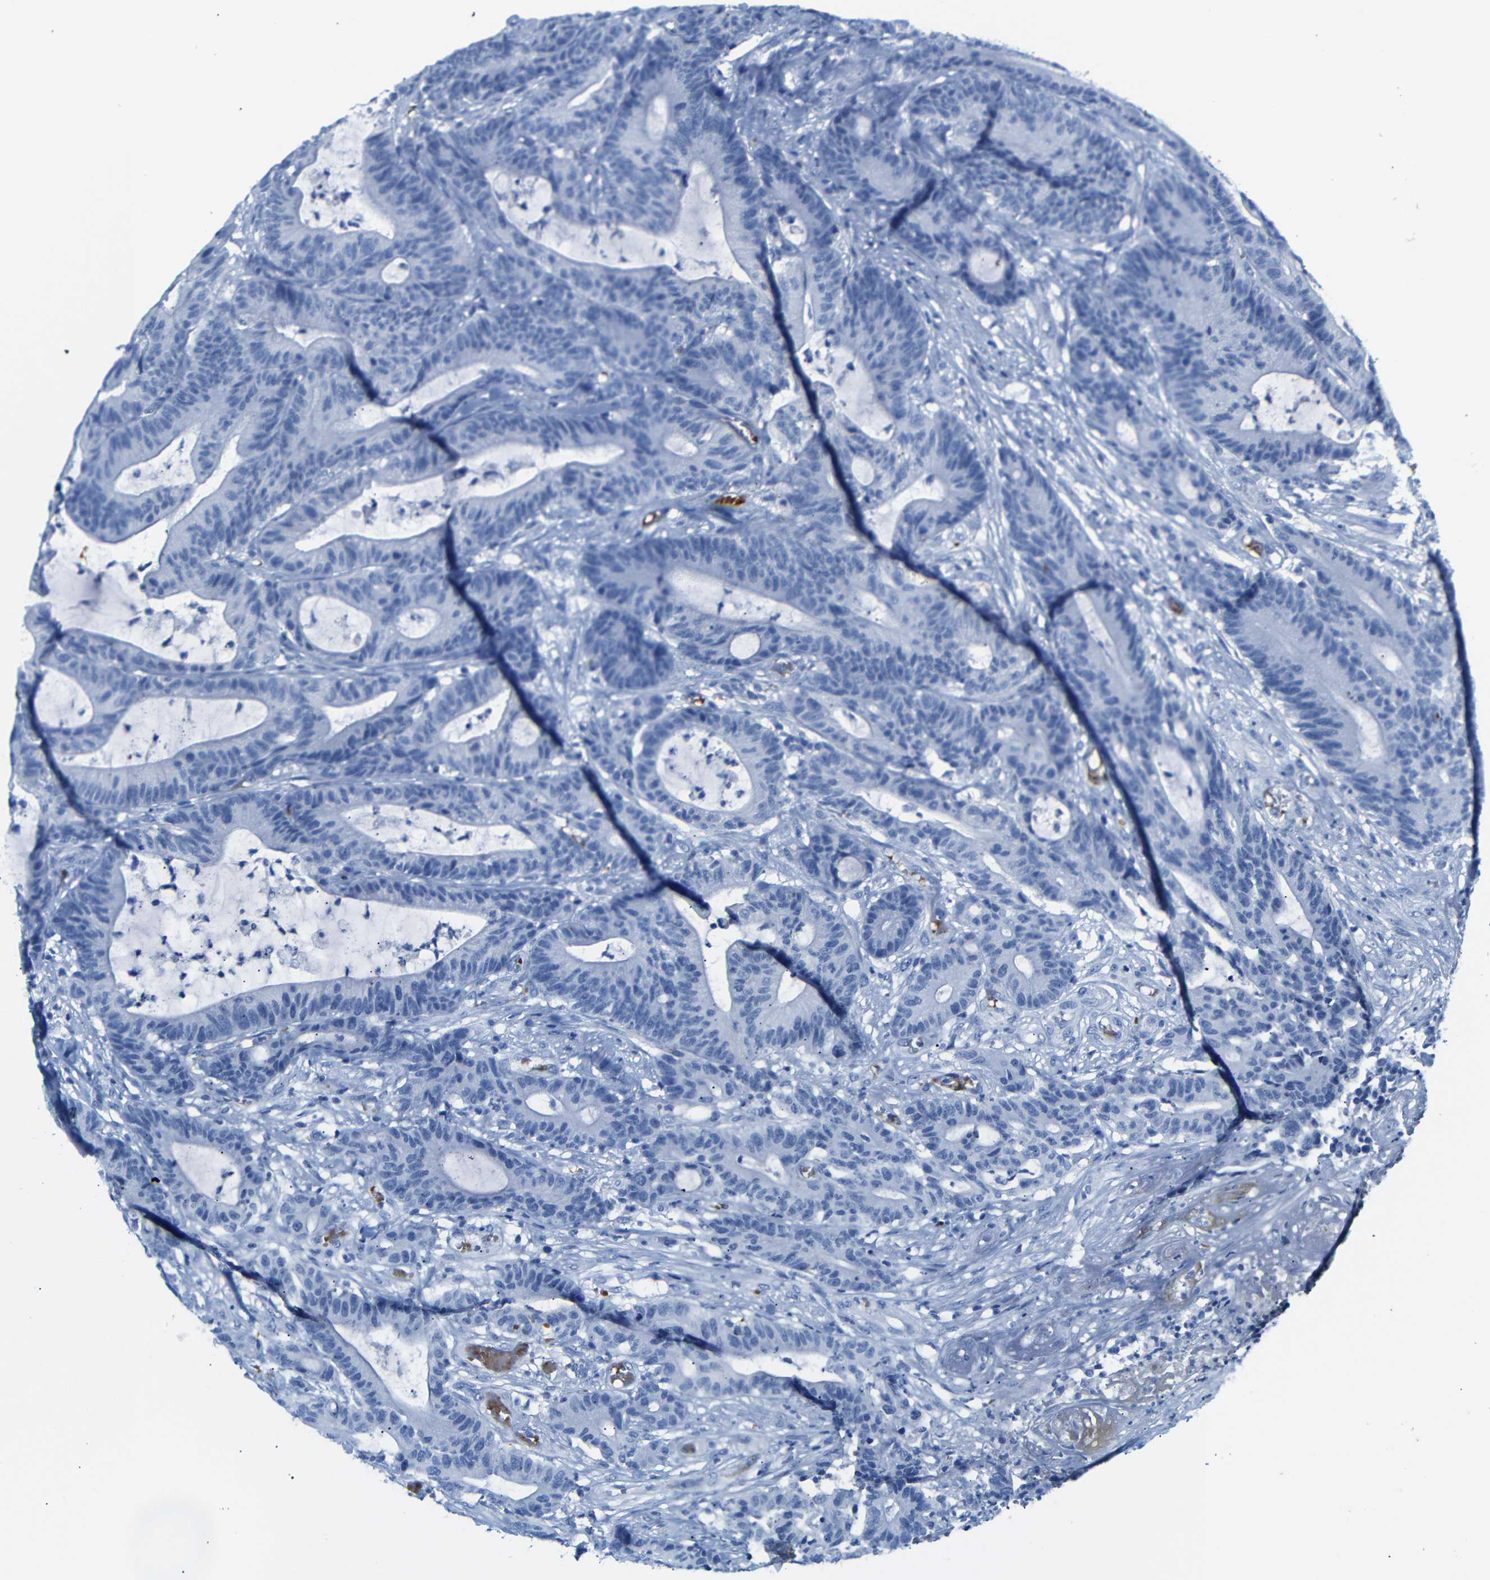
{"staining": {"intensity": "negative", "quantity": "none", "location": "none"}, "tissue": "colorectal cancer", "cell_type": "Tumor cells", "image_type": "cancer", "snomed": [{"axis": "morphology", "description": "Adenocarcinoma, NOS"}, {"axis": "topography", "description": "Colon"}], "caption": "Tumor cells show no significant expression in adenocarcinoma (colorectal).", "gene": "ERVMER34-1", "patient": {"sex": "female", "age": 84}}